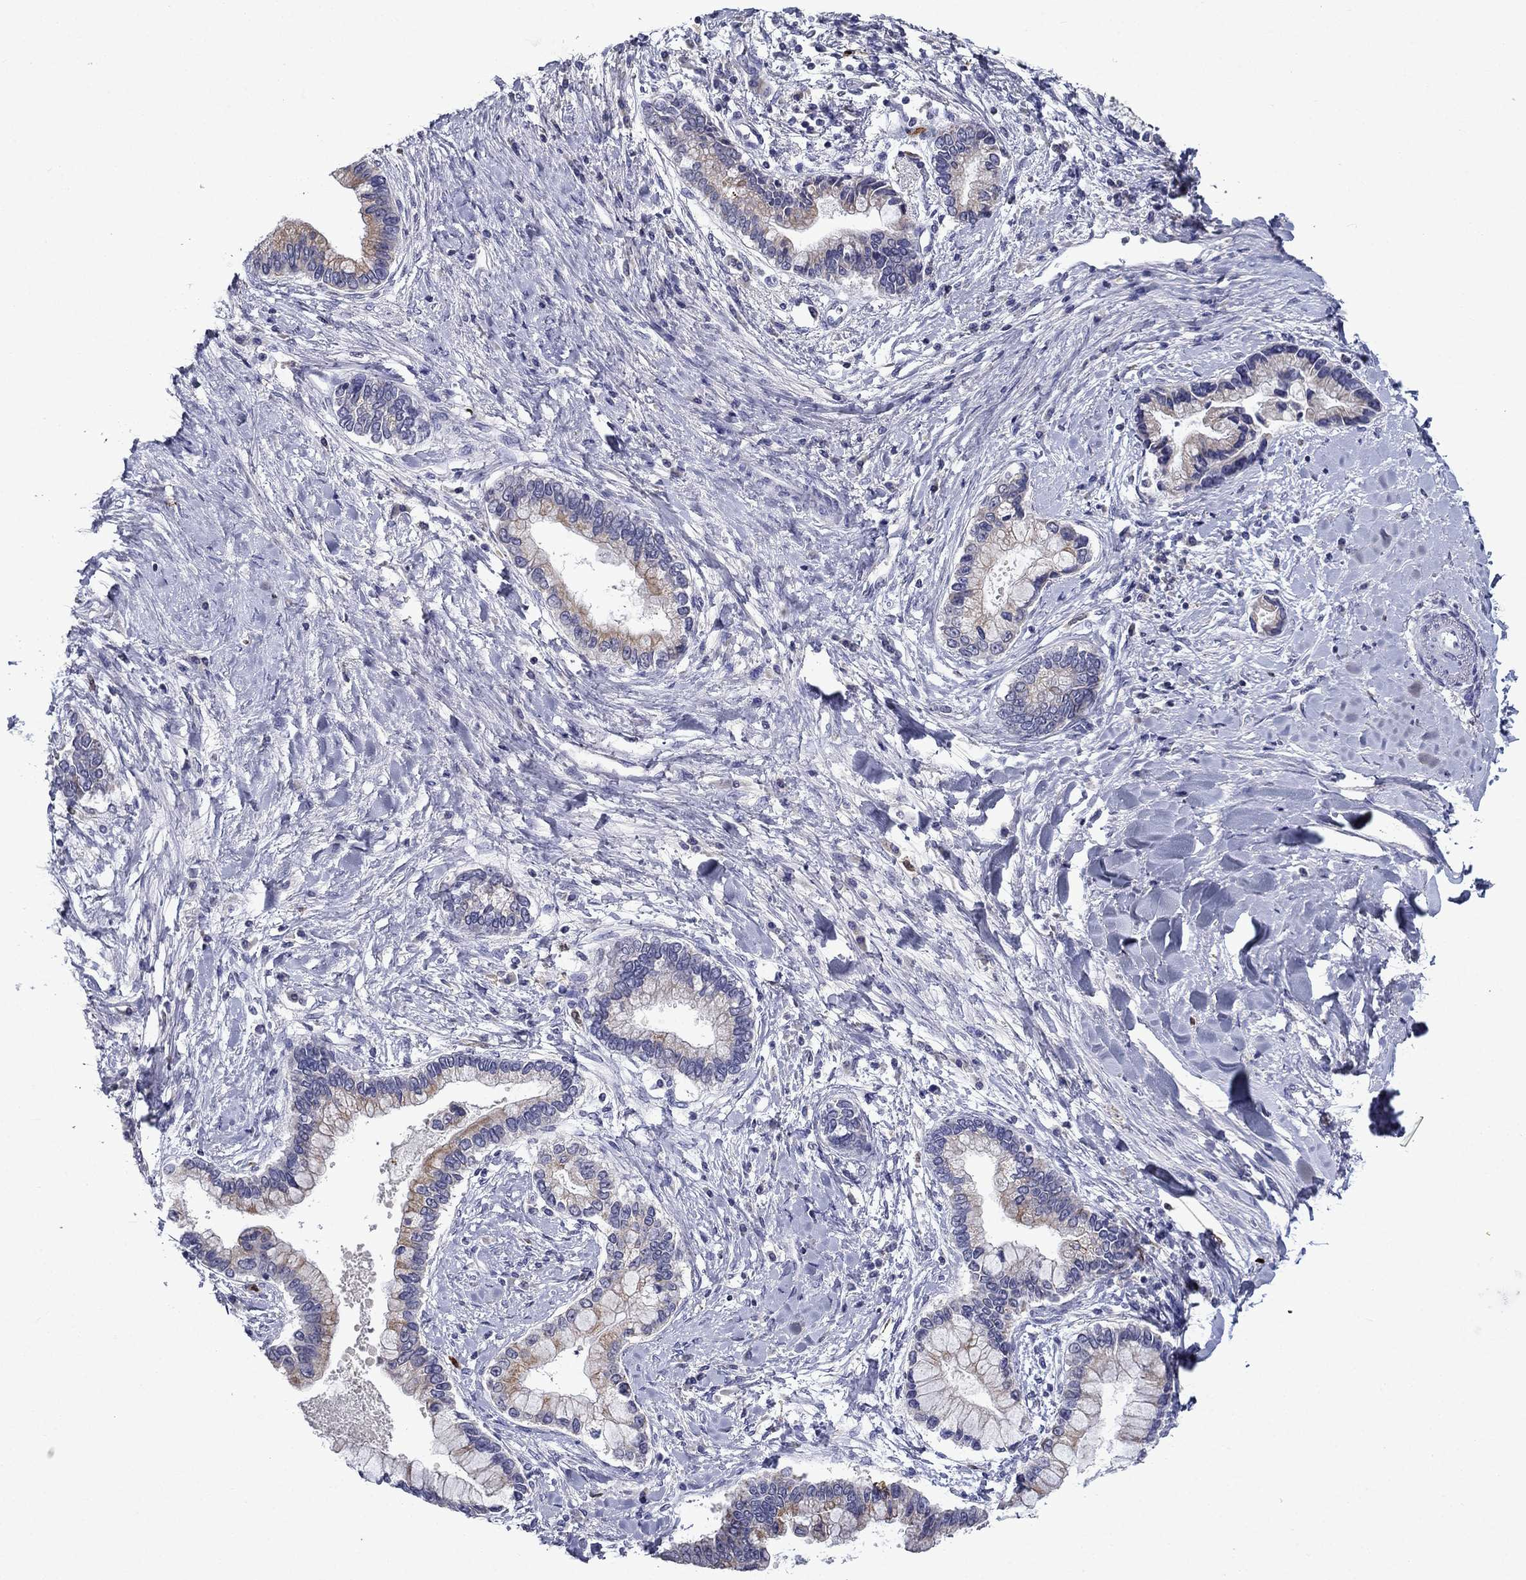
{"staining": {"intensity": "moderate", "quantity": "<25%", "location": "cytoplasmic/membranous"}, "tissue": "liver cancer", "cell_type": "Tumor cells", "image_type": "cancer", "snomed": [{"axis": "morphology", "description": "Cholangiocarcinoma"}, {"axis": "topography", "description": "Liver"}], "caption": "Immunohistochemistry (IHC) (DAB (3,3'-diaminobenzidine)) staining of human cholangiocarcinoma (liver) shows moderate cytoplasmic/membranous protein staining in approximately <25% of tumor cells.", "gene": "IRF5", "patient": {"sex": "male", "age": 50}}